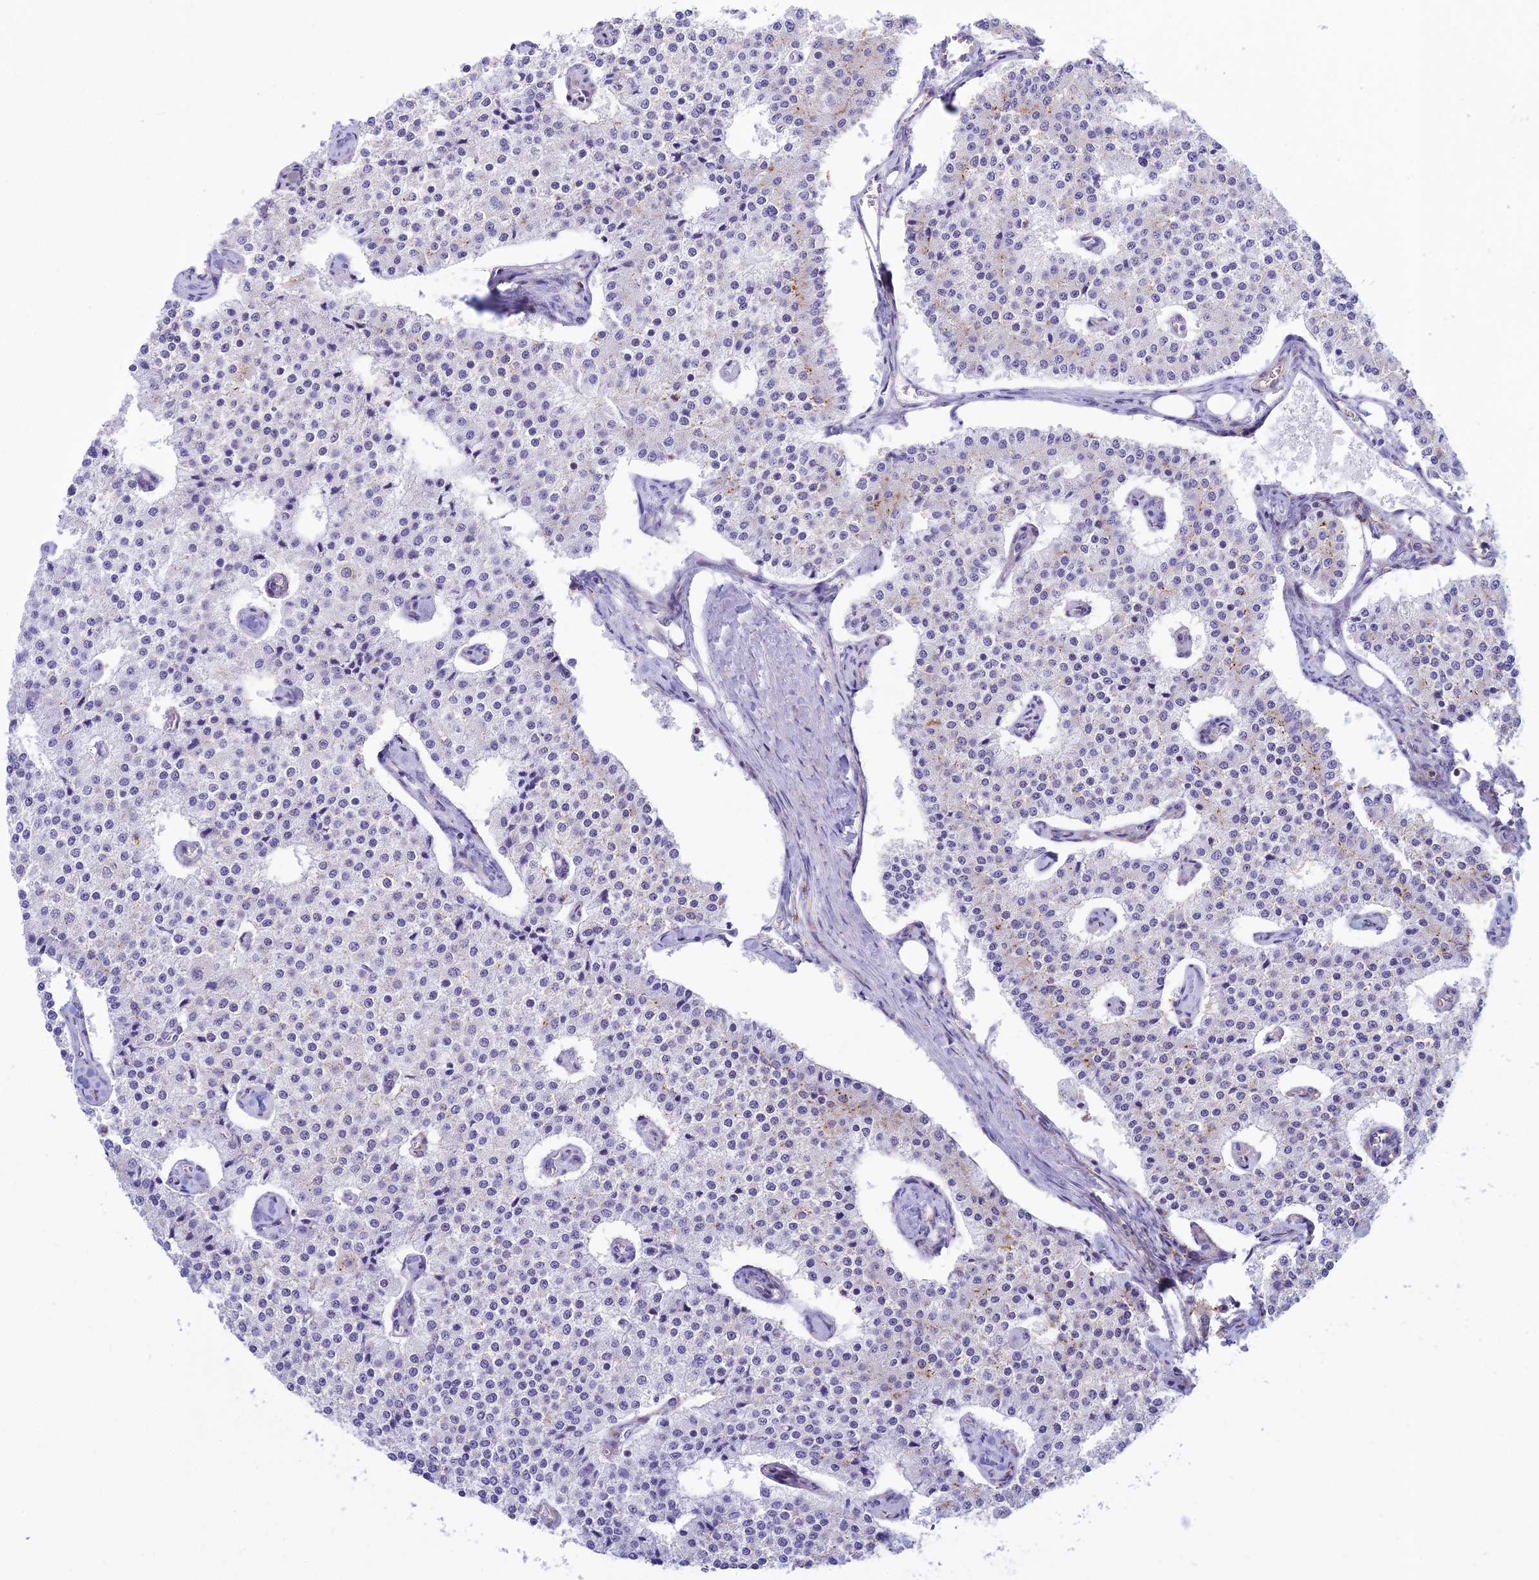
{"staining": {"intensity": "negative", "quantity": "none", "location": "none"}, "tissue": "carcinoid", "cell_type": "Tumor cells", "image_type": "cancer", "snomed": [{"axis": "morphology", "description": "Carcinoid, malignant, NOS"}, {"axis": "topography", "description": "Colon"}], "caption": "Immunohistochemical staining of human carcinoid exhibits no significant staining in tumor cells.", "gene": "SAPCD2", "patient": {"sex": "female", "age": 52}}